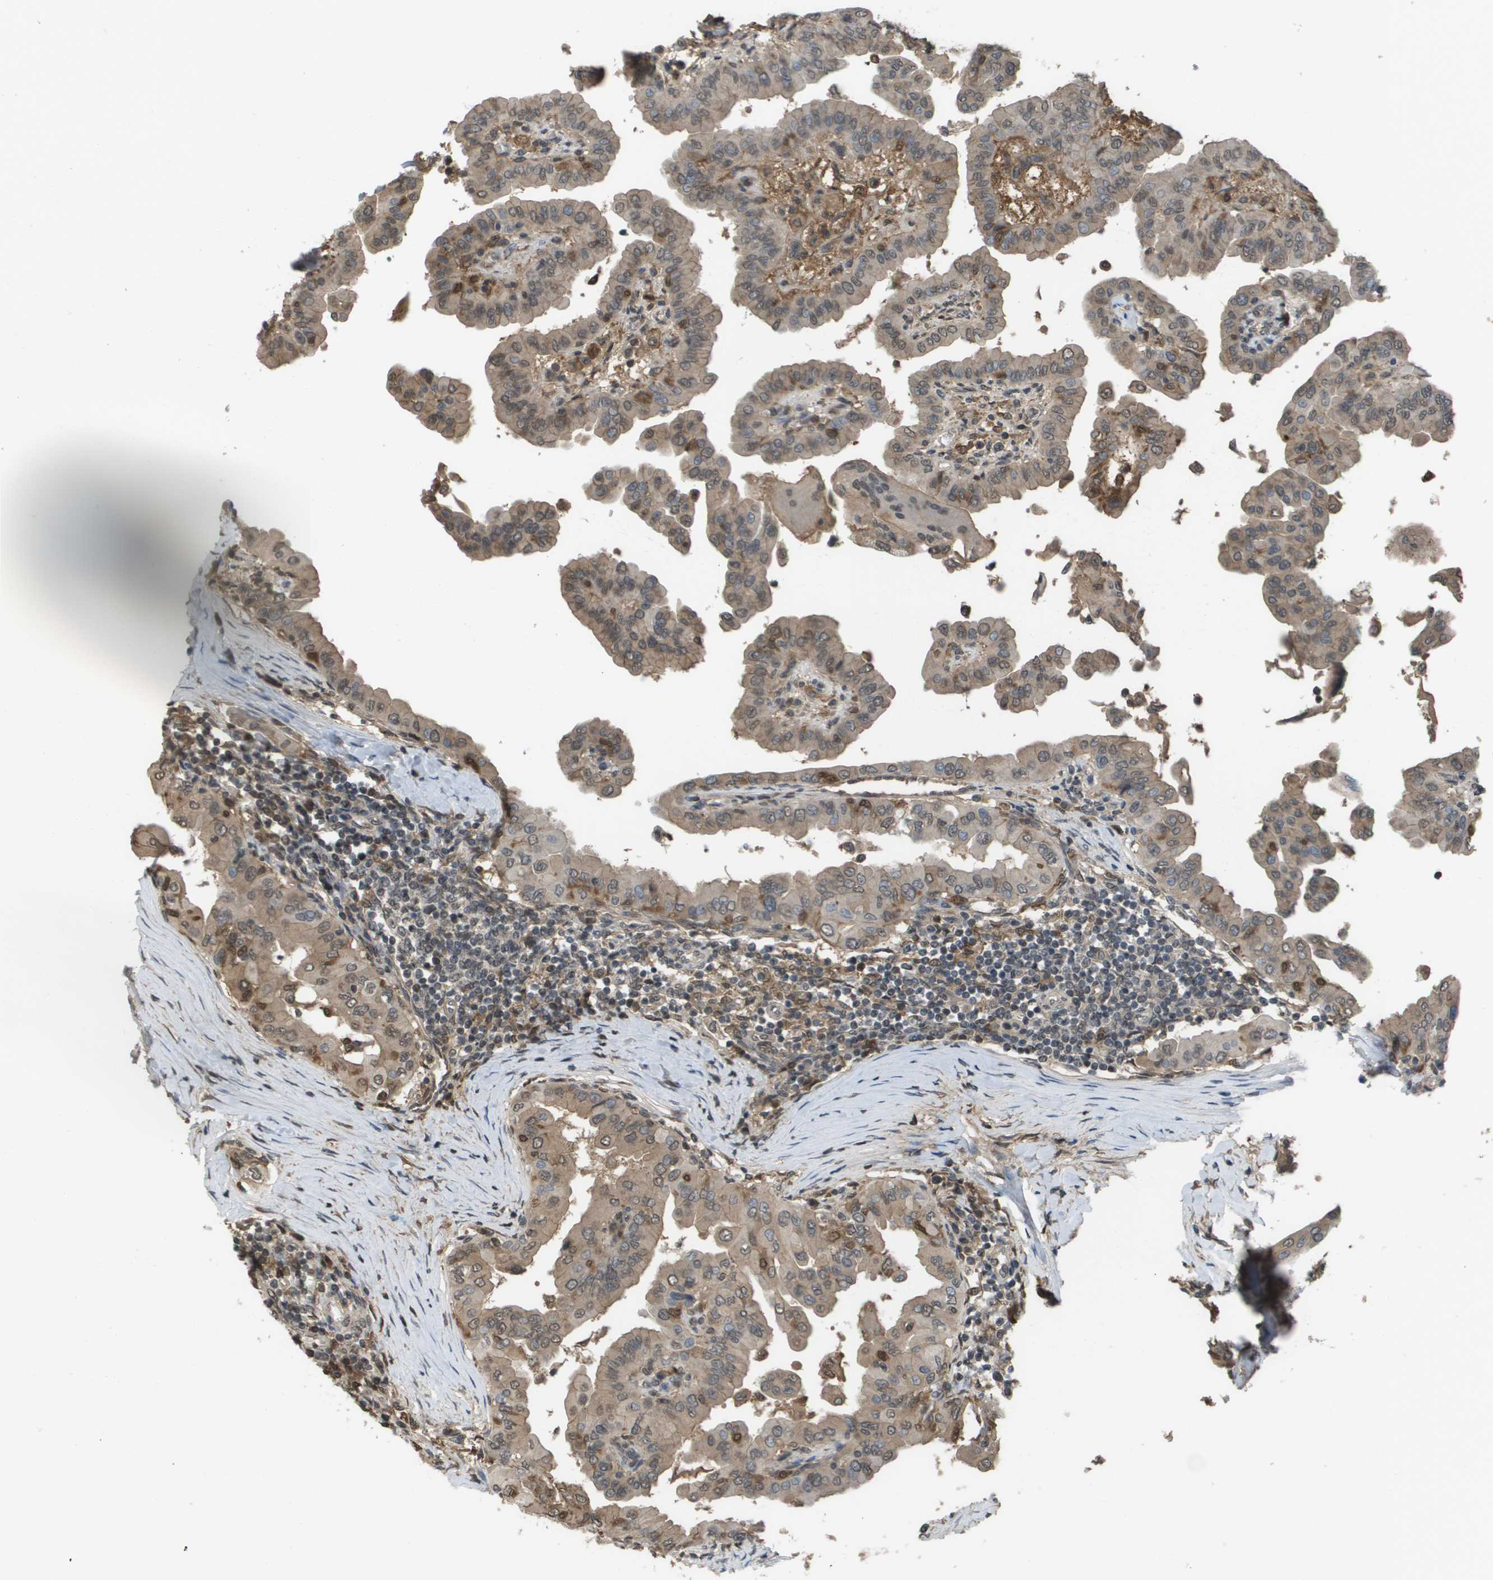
{"staining": {"intensity": "weak", "quantity": "25%-75%", "location": "cytoplasmic/membranous,nuclear"}, "tissue": "thyroid cancer", "cell_type": "Tumor cells", "image_type": "cancer", "snomed": [{"axis": "morphology", "description": "Papillary adenocarcinoma, NOS"}, {"axis": "topography", "description": "Thyroid gland"}], "caption": "A low amount of weak cytoplasmic/membranous and nuclear expression is present in approximately 25%-75% of tumor cells in thyroid cancer (papillary adenocarcinoma) tissue.", "gene": "NDRG2", "patient": {"sex": "male", "age": 33}}